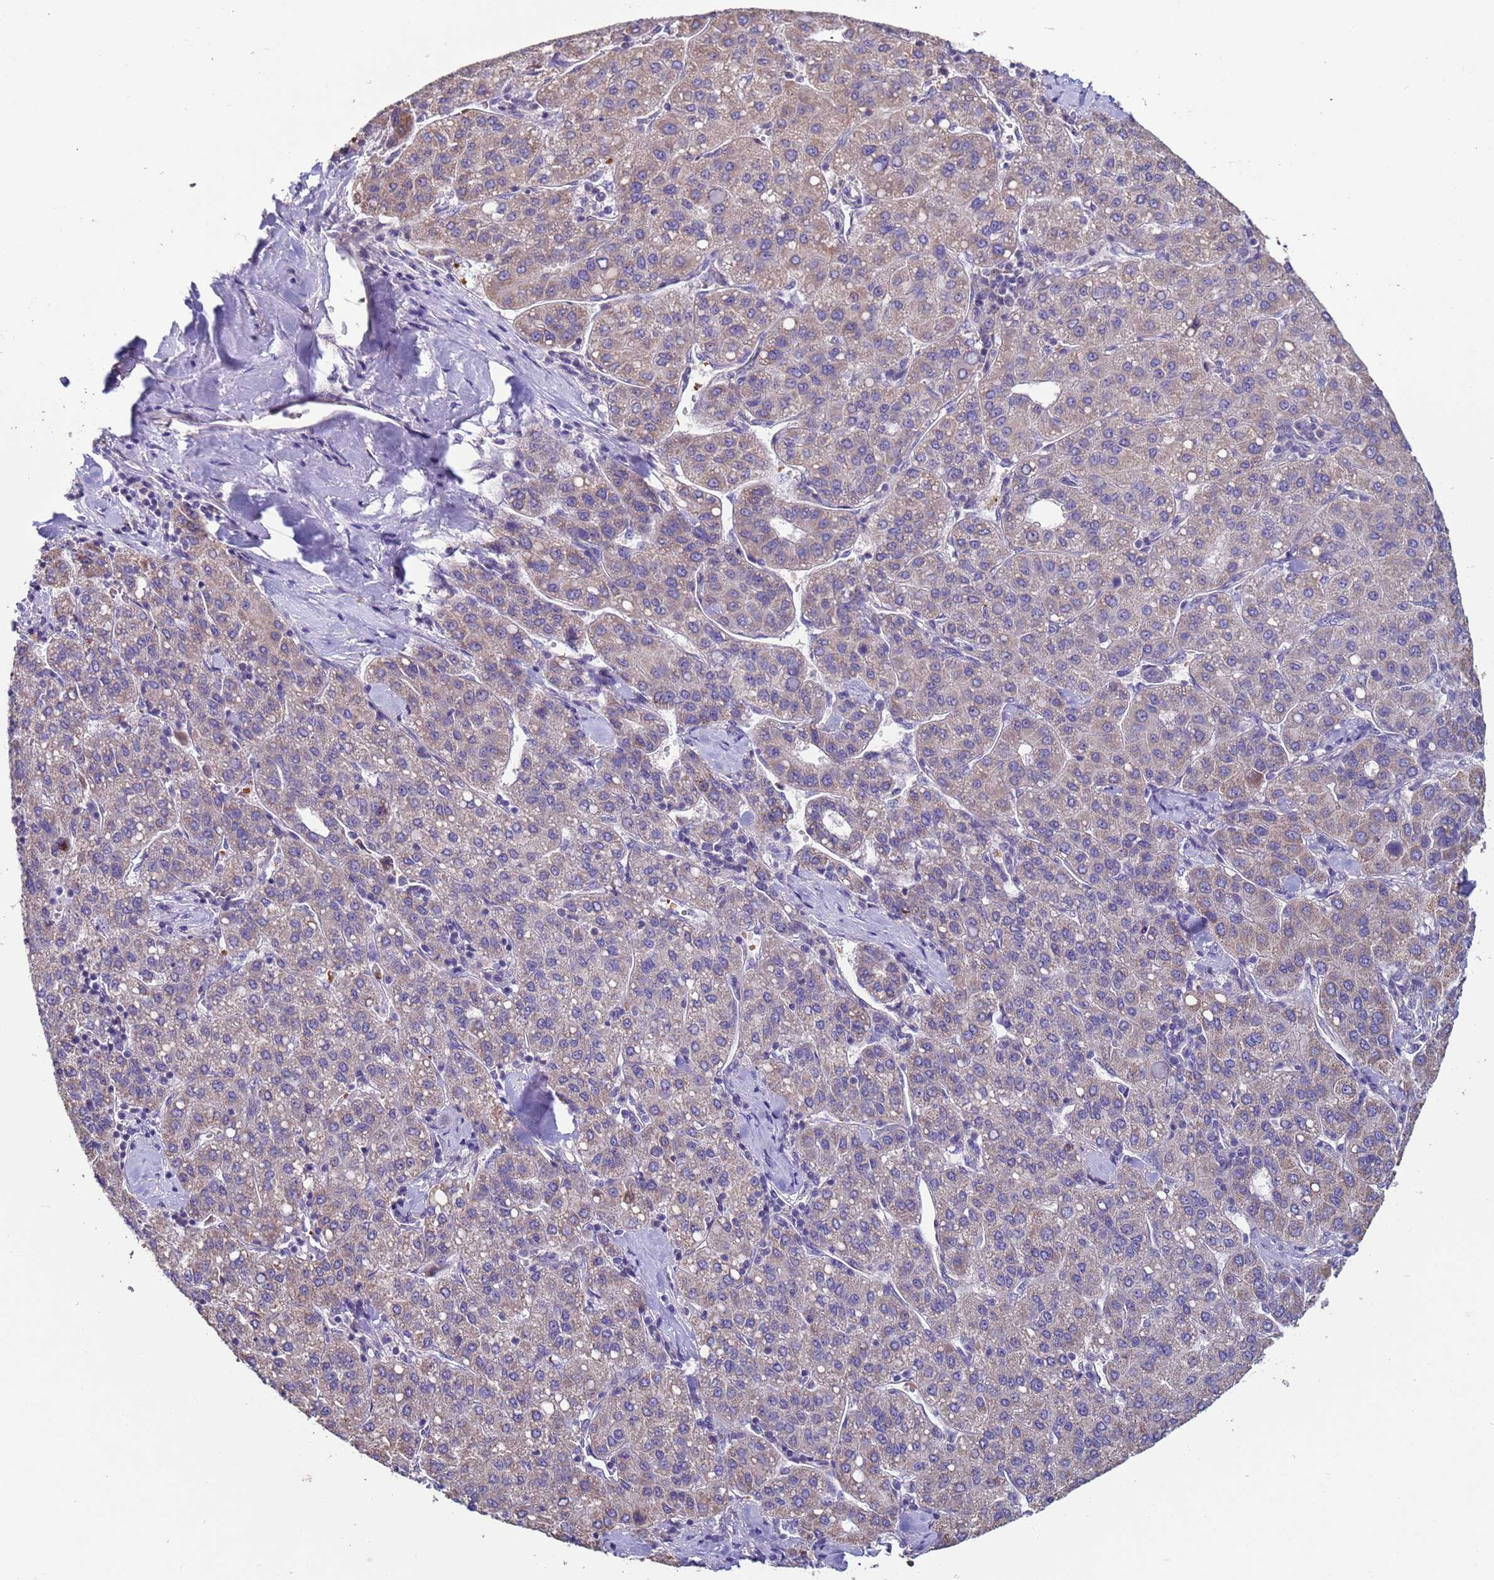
{"staining": {"intensity": "weak", "quantity": "25%-75%", "location": "cytoplasmic/membranous"}, "tissue": "liver cancer", "cell_type": "Tumor cells", "image_type": "cancer", "snomed": [{"axis": "morphology", "description": "Carcinoma, Hepatocellular, NOS"}, {"axis": "topography", "description": "Liver"}], "caption": "This histopathology image shows IHC staining of liver cancer (hepatocellular carcinoma), with low weak cytoplasmic/membranous positivity in about 25%-75% of tumor cells.", "gene": "CLHC1", "patient": {"sex": "male", "age": 65}}